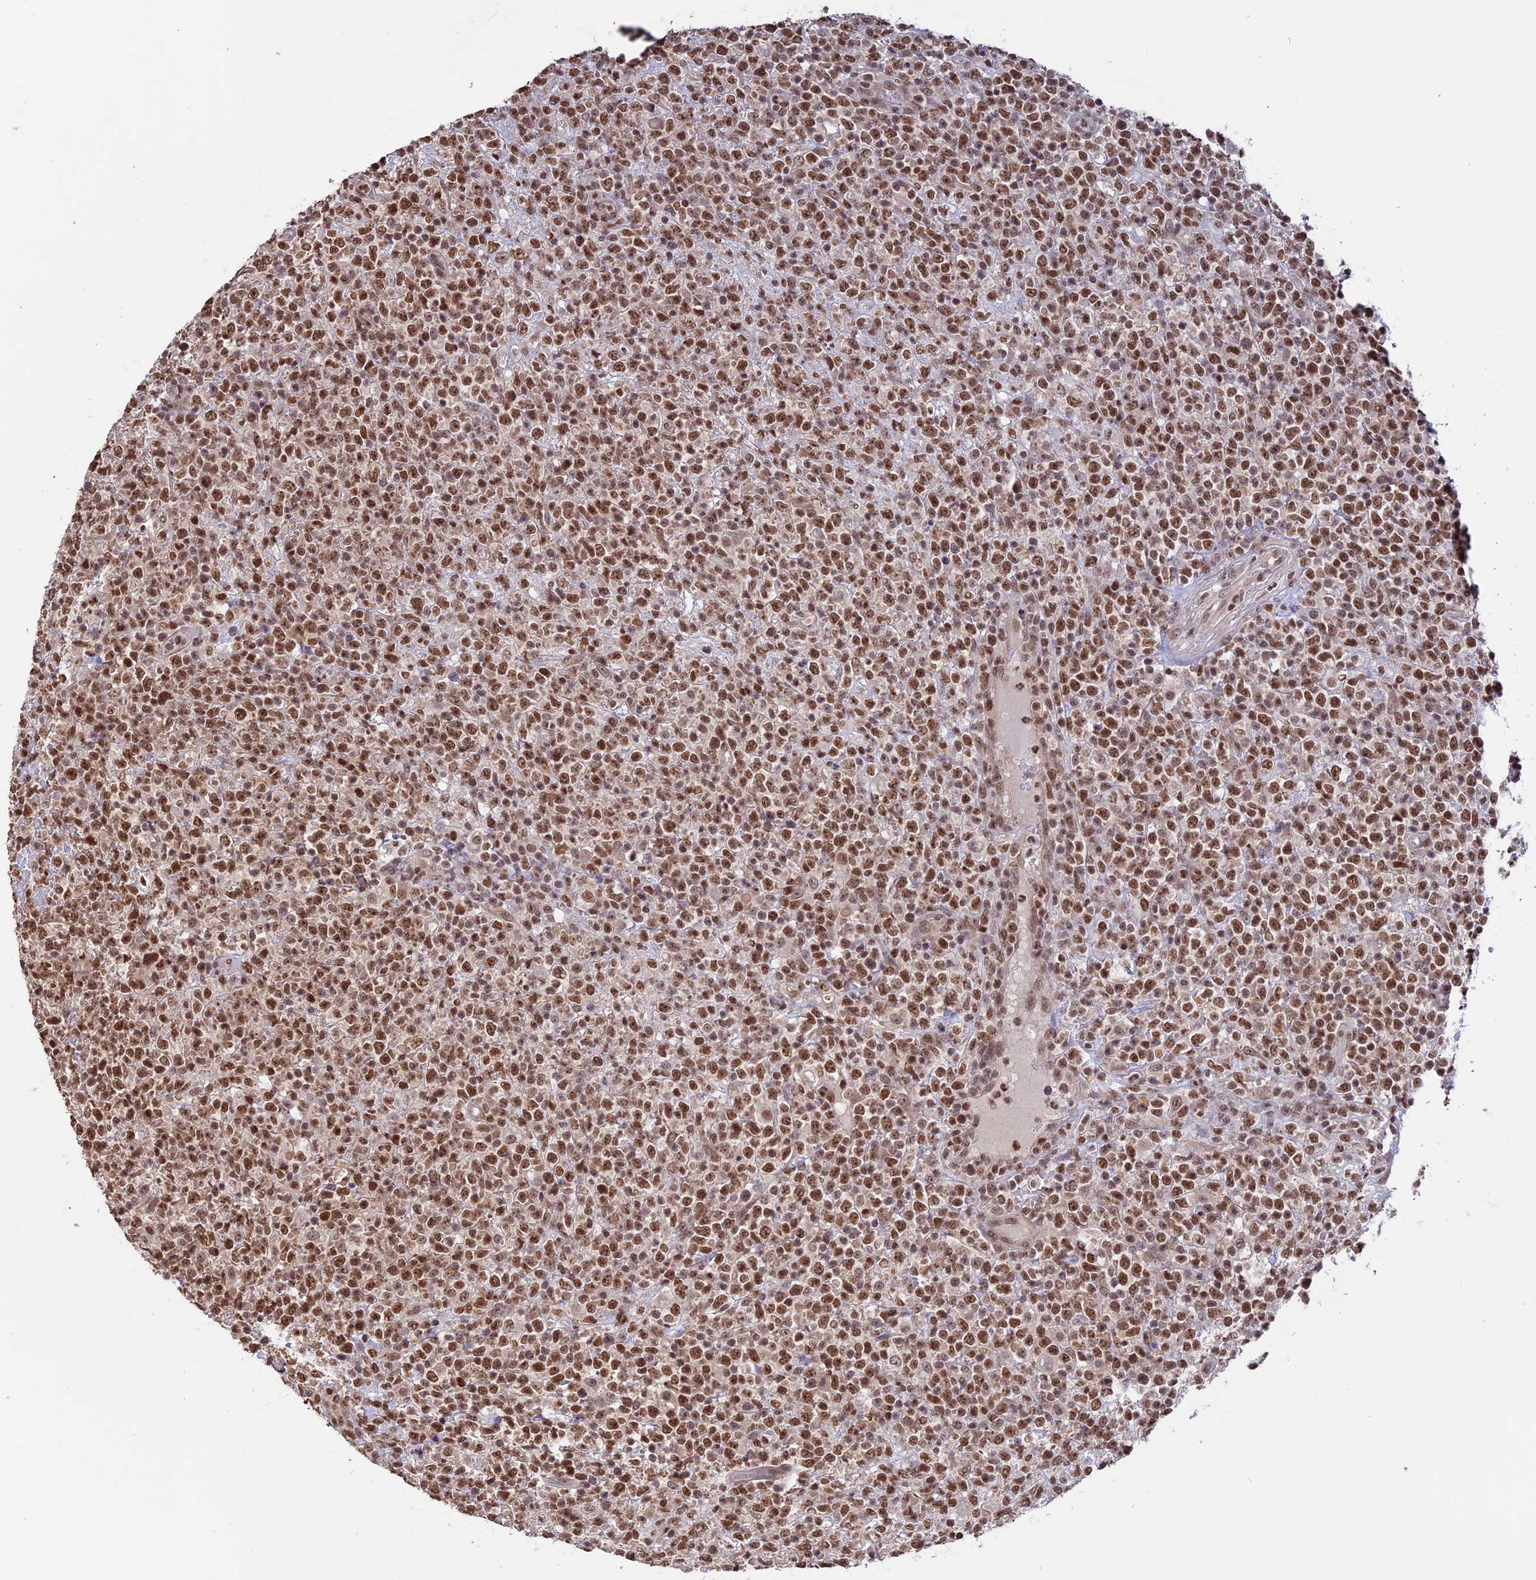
{"staining": {"intensity": "moderate", "quantity": ">75%", "location": "nuclear"}, "tissue": "lymphoma", "cell_type": "Tumor cells", "image_type": "cancer", "snomed": [{"axis": "morphology", "description": "Malignant lymphoma, non-Hodgkin's type, High grade"}, {"axis": "topography", "description": "Colon"}], "caption": "The image exhibits staining of lymphoma, revealing moderate nuclear protein staining (brown color) within tumor cells. Immunohistochemistry (ihc) stains the protein of interest in brown and the nuclei are stained blue.", "gene": "RFC5", "patient": {"sex": "female", "age": 53}}